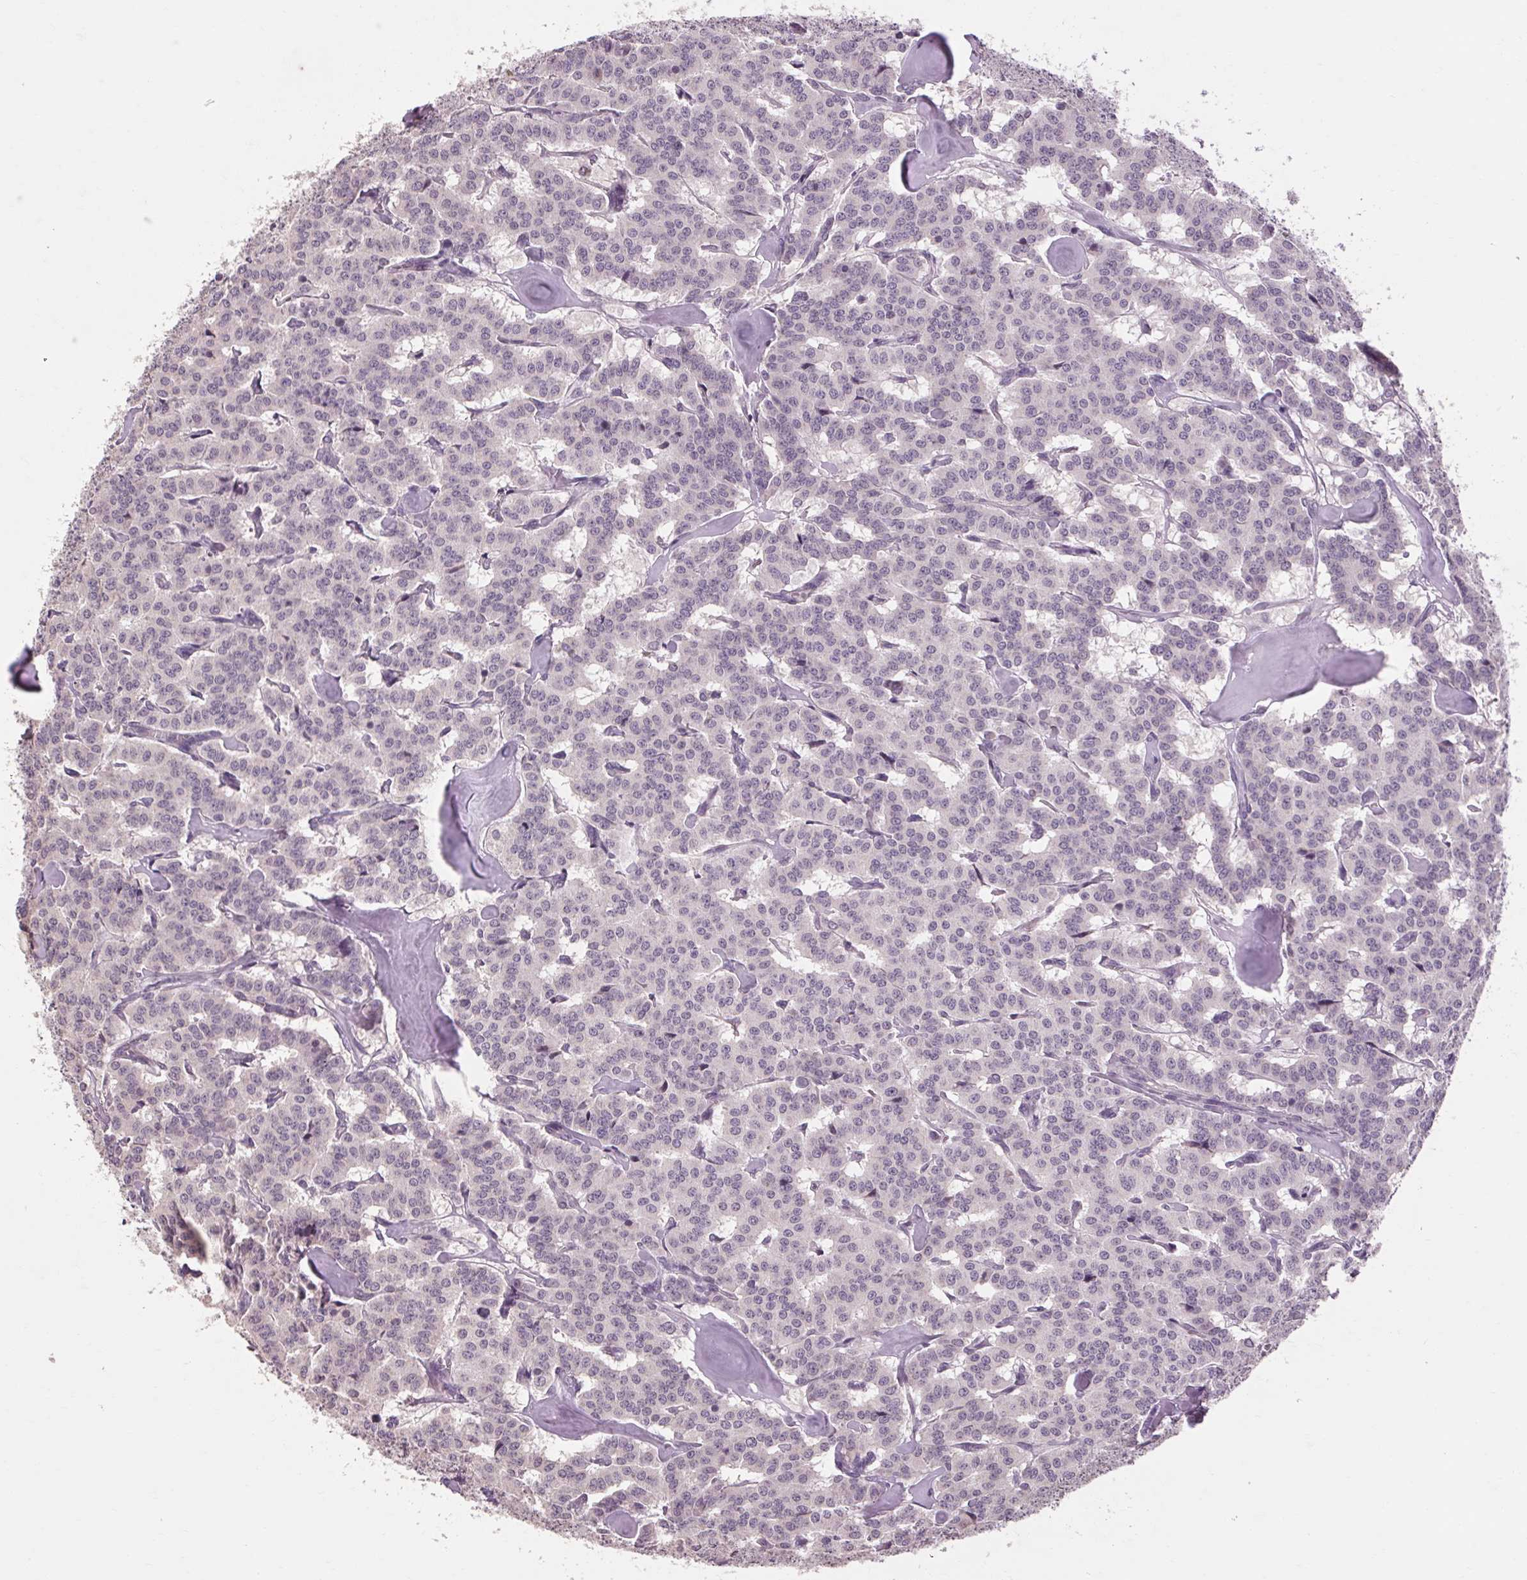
{"staining": {"intensity": "negative", "quantity": "none", "location": "none"}, "tissue": "carcinoid", "cell_type": "Tumor cells", "image_type": "cancer", "snomed": [{"axis": "morphology", "description": "Carcinoid, malignant, NOS"}, {"axis": "topography", "description": "Lung"}], "caption": "Immunohistochemistry of human carcinoid shows no positivity in tumor cells. Brightfield microscopy of IHC stained with DAB (brown) and hematoxylin (blue), captured at high magnification.", "gene": "POMC", "patient": {"sex": "female", "age": 46}}